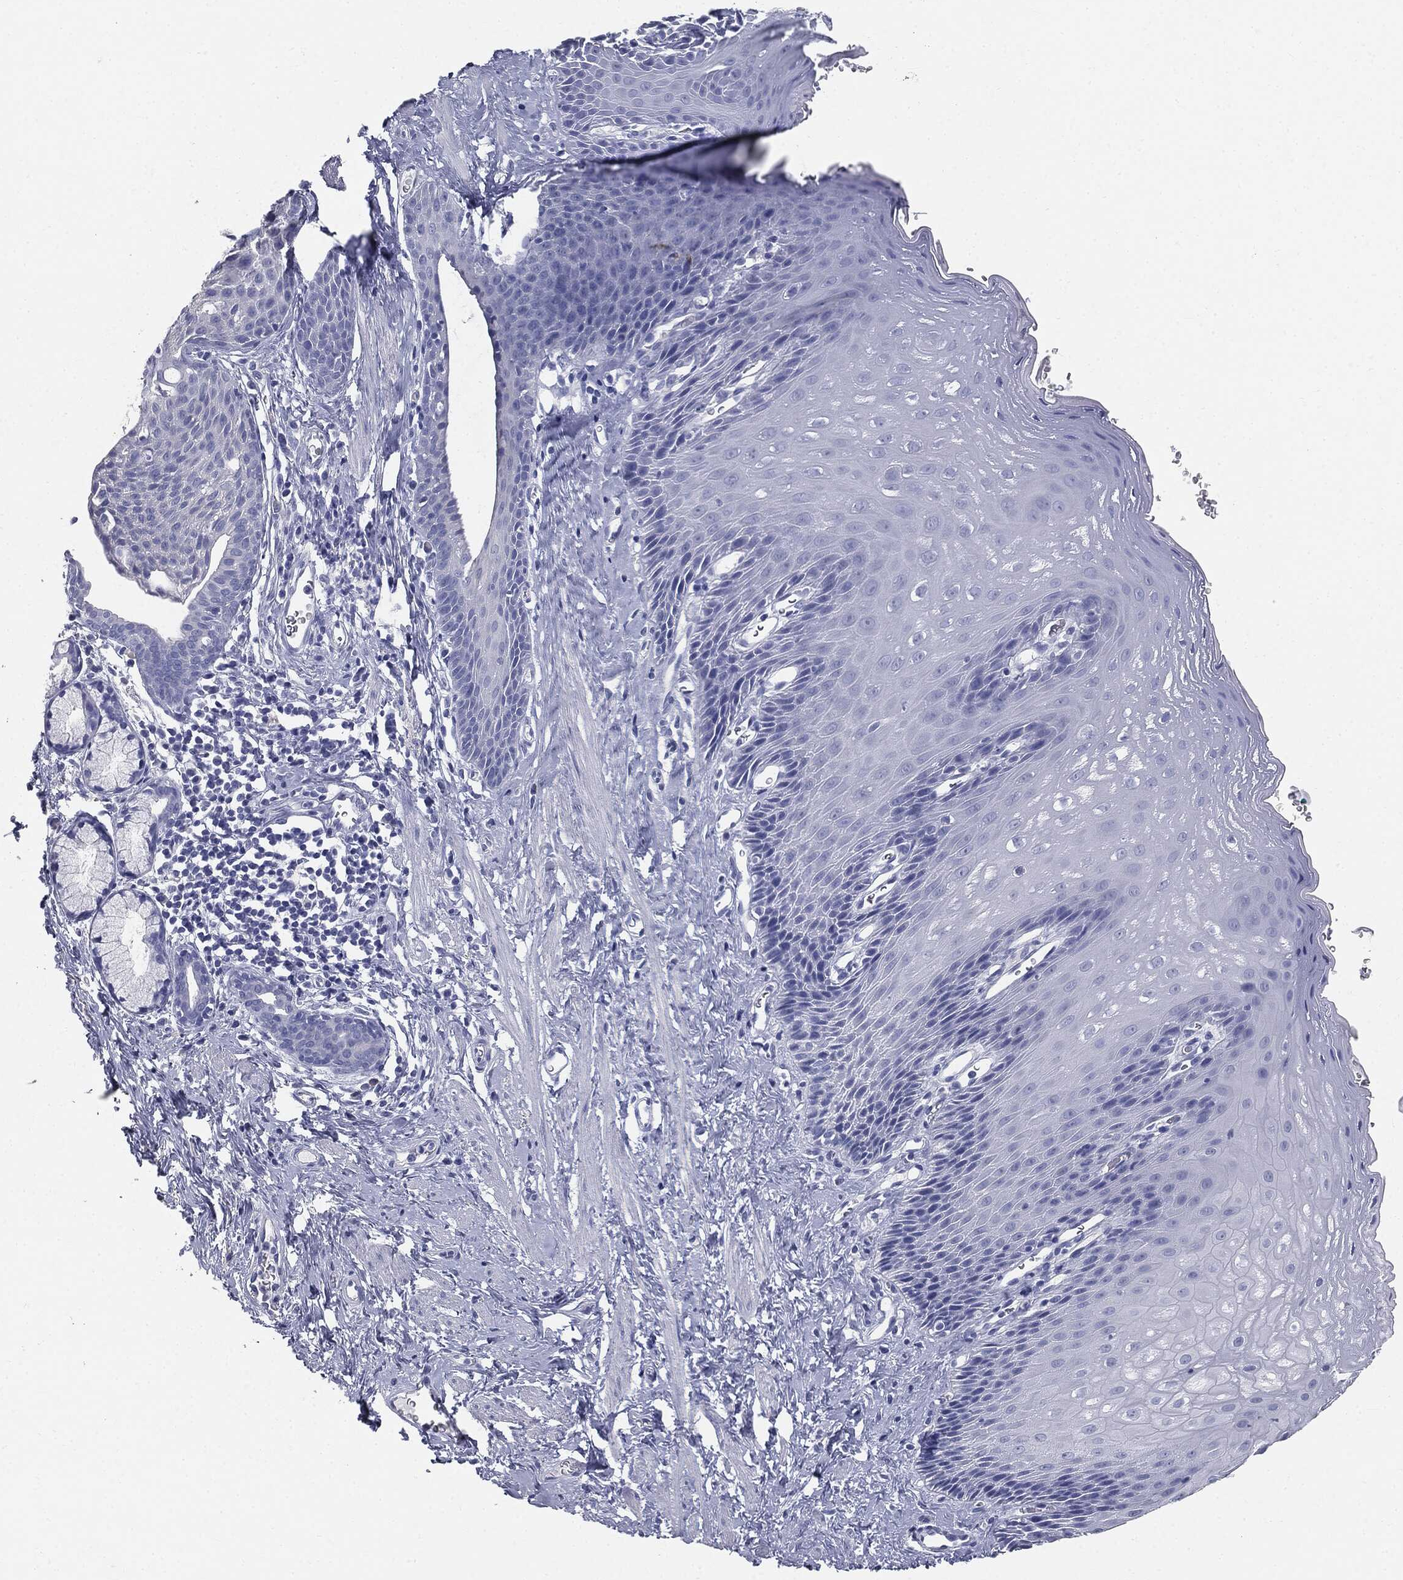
{"staining": {"intensity": "negative", "quantity": "none", "location": "none"}, "tissue": "esophagus", "cell_type": "Squamous epithelial cells", "image_type": "normal", "snomed": [{"axis": "morphology", "description": "Normal tissue, NOS"}, {"axis": "topography", "description": "Esophagus"}], "caption": "Immunohistochemistry (IHC) image of benign human esophagus stained for a protein (brown), which displays no positivity in squamous epithelial cells.", "gene": "CUZD1", "patient": {"sex": "male", "age": 64}}